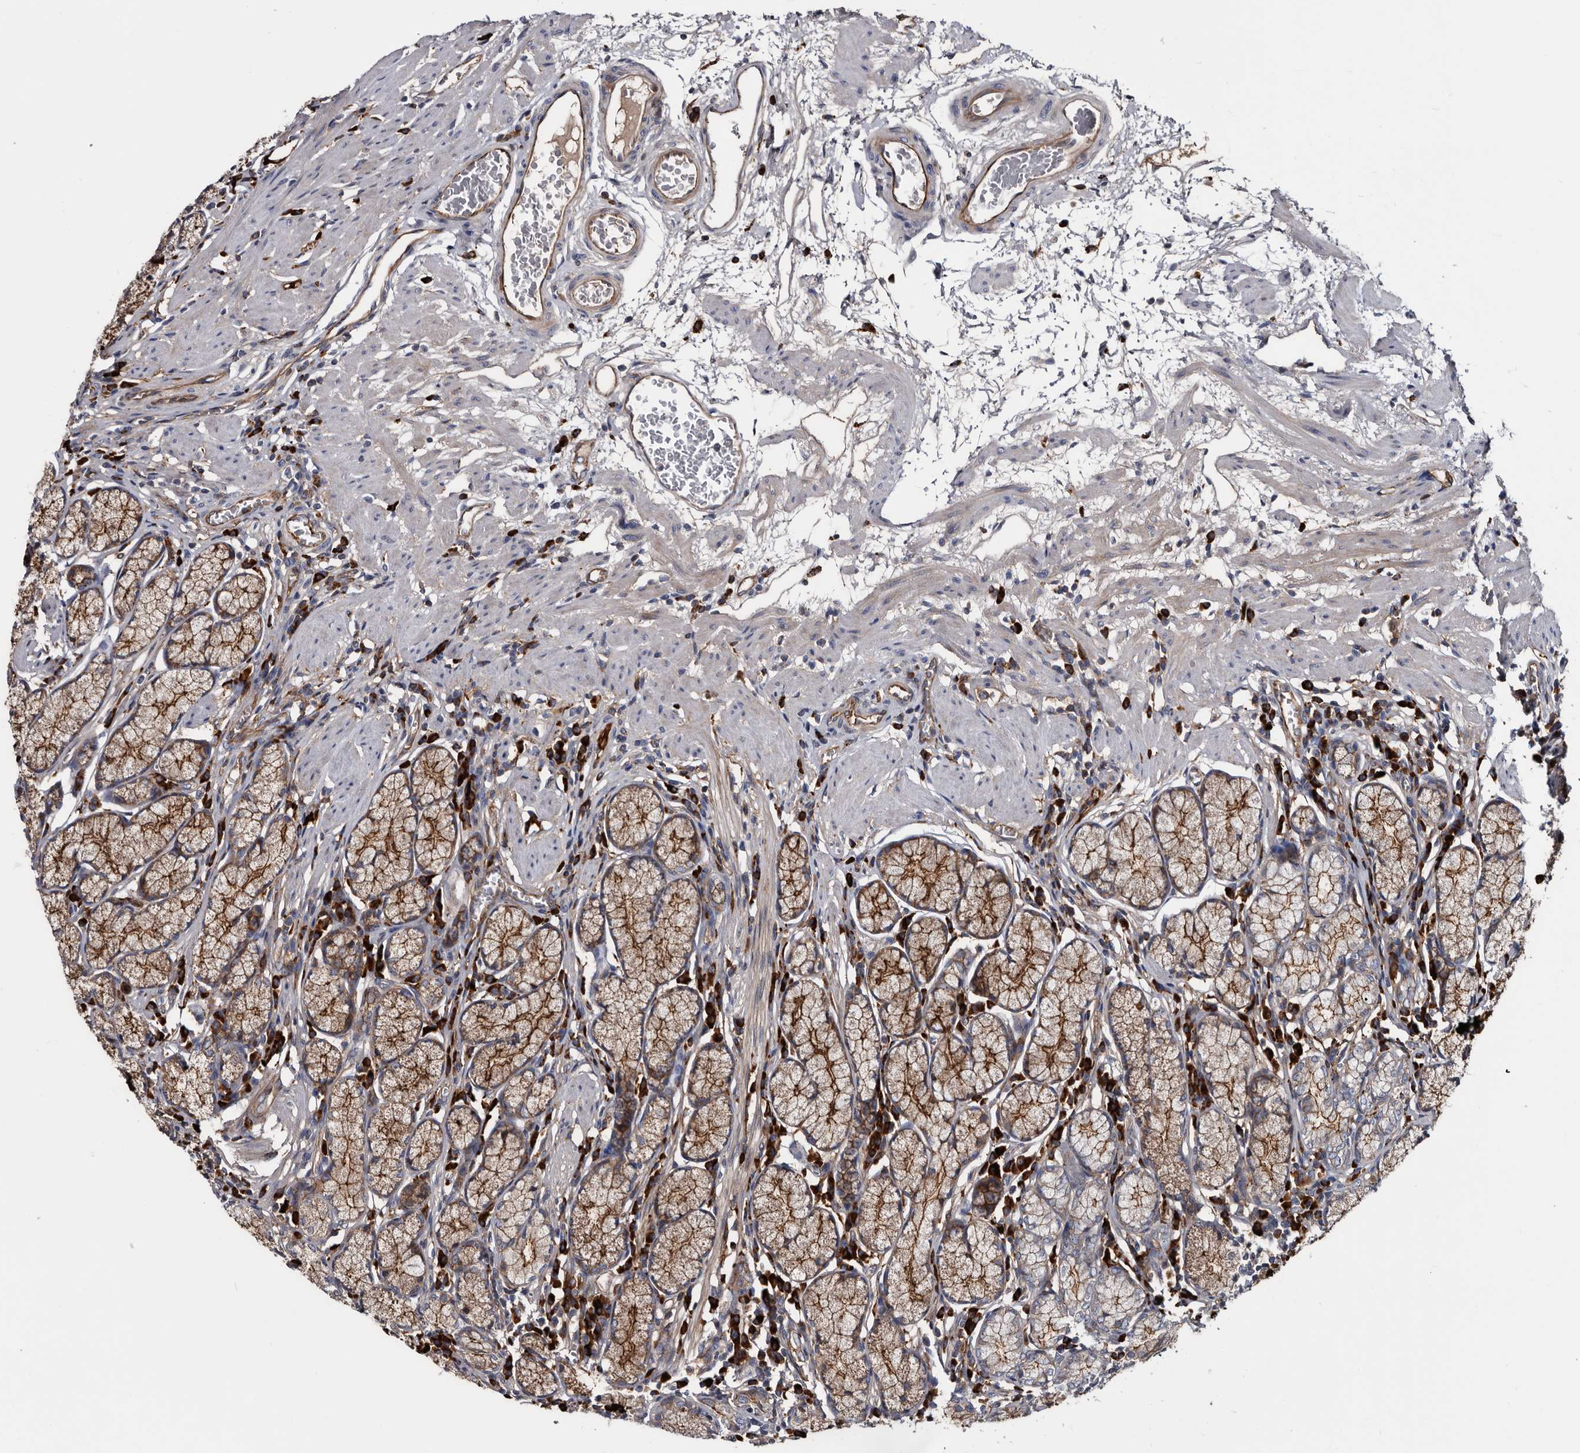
{"staining": {"intensity": "strong", "quantity": ">75%", "location": "cytoplasmic/membranous"}, "tissue": "stomach", "cell_type": "Glandular cells", "image_type": "normal", "snomed": [{"axis": "morphology", "description": "Normal tissue, NOS"}, {"axis": "topography", "description": "Stomach"}], "caption": "Immunohistochemistry (IHC) staining of benign stomach, which demonstrates high levels of strong cytoplasmic/membranous positivity in approximately >75% of glandular cells indicating strong cytoplasmic/membranous protein positivity. The staining was performed using DAB (brown) for protein detection and nuclei were counterstained in hematoxylin (blue).", "gene": "TSPAN17", "patient": {"sex": "male", "age": 55}}